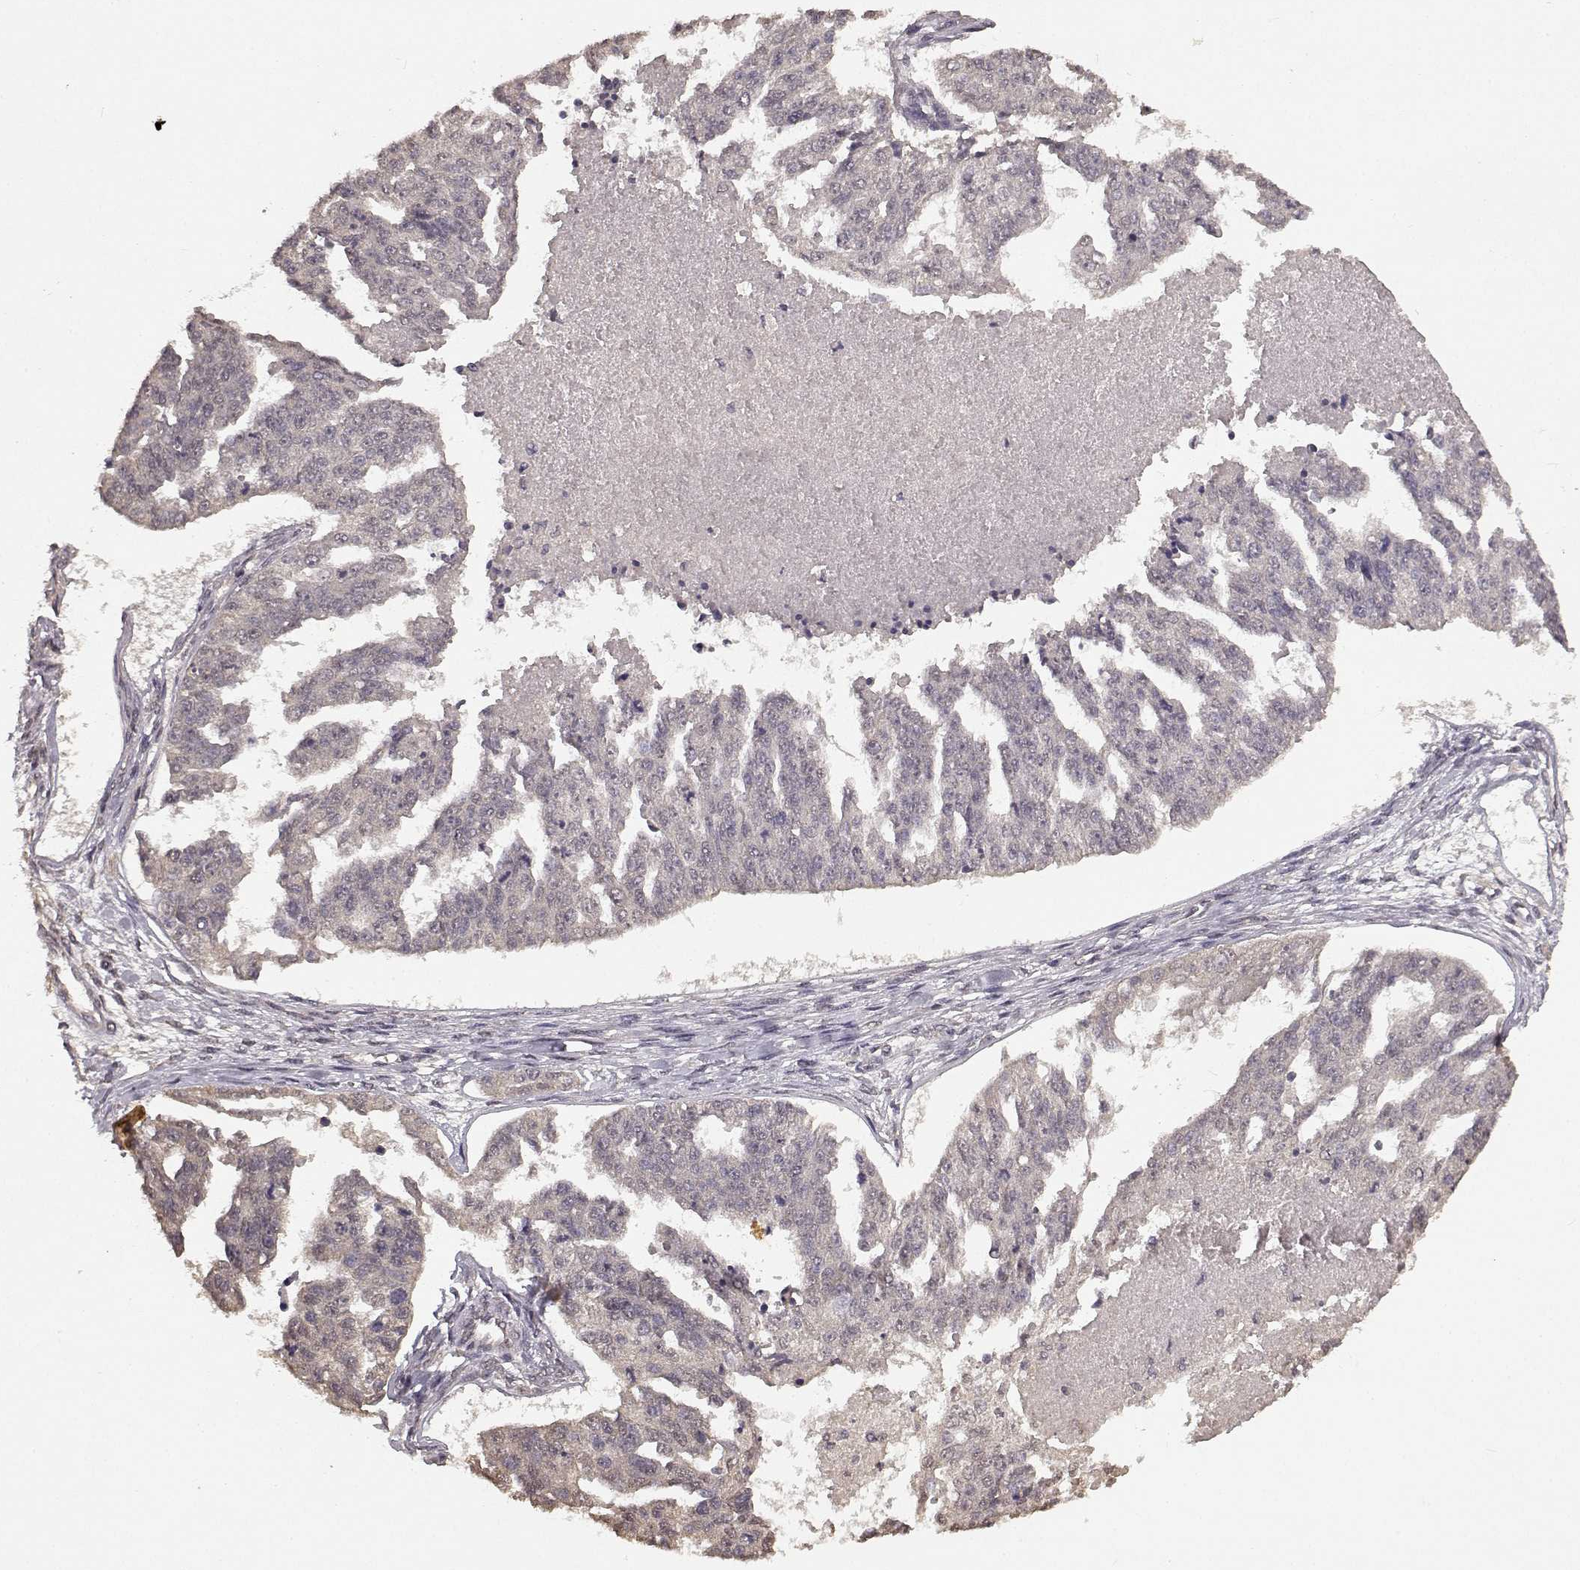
{"staining": {"intensity": "negative", "quantity": "none", "location": "none"}, "tissue": "ovarian cancer", "cell_type": "Tumor cells", "image_type": "cancer", "snomed": [{"axis": "morphology", "description": "Cystadenocarcinoma, serous, NOS"}, {"axis": "topography", "description": "Ovary"}], "caption": "A photomicrograph of ovarian cancer stained for a protein displays no brown staining in tumor cells.", "gene": "NTRK2", "patient": {"sex": "female", "age": 58}}